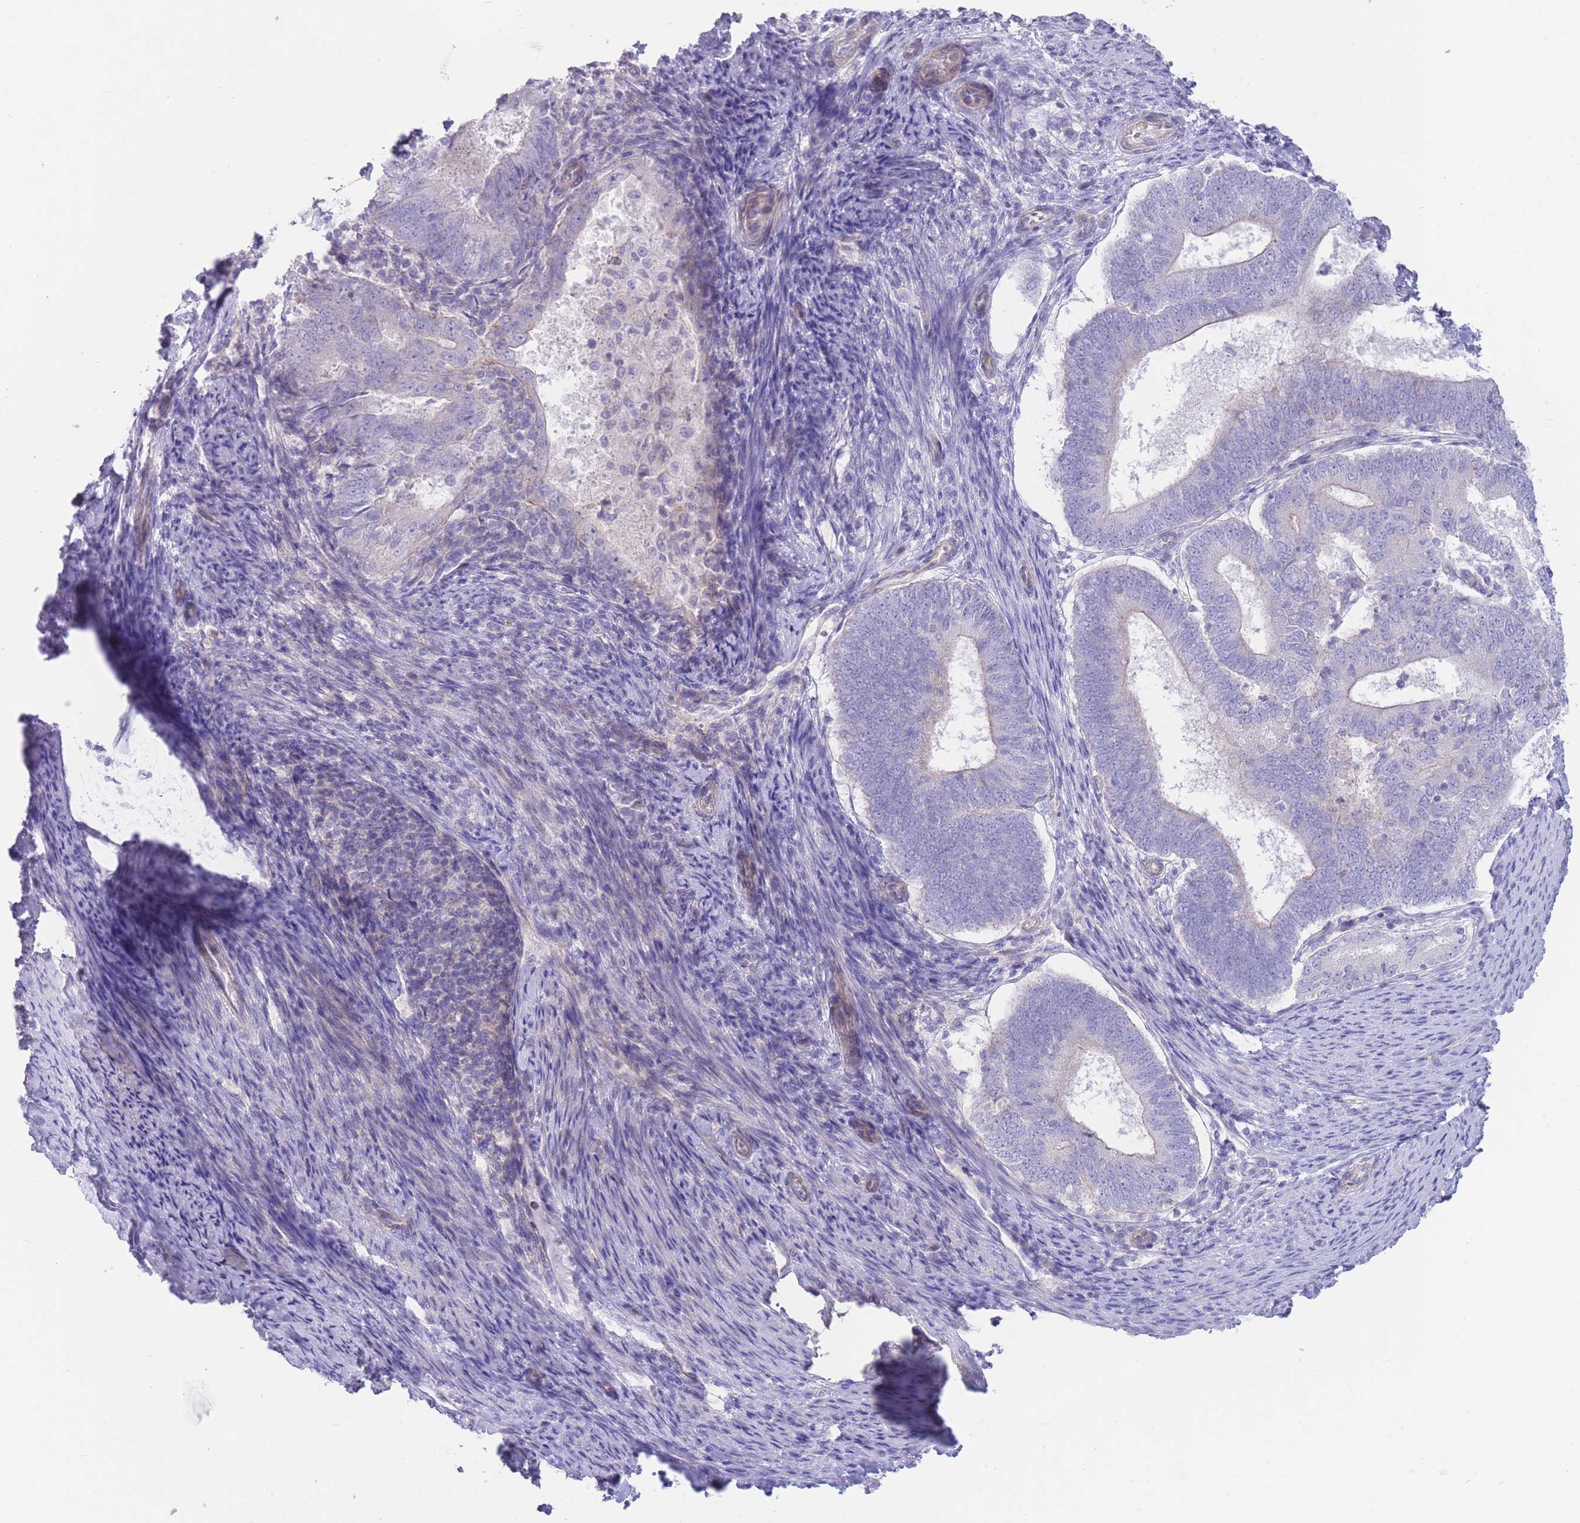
{"staining": {"intensity": "negative", "quantity": "none", "location": "none"}, "tissue": "endometrial cancer", "cell_type": "Tumor cells", "image_type": "cancer", "snomed": [{"axis": "morphology", "description": "Adenocarcinoma, NOS"}, {"axis": "topography", "description": "Endometrium"}], "caption": "This is a image of immunohistochemistry staining of endometrial cancer, which shows no positivity in tumor cells. Nuclei are stained in blue.", "gene": "ALS2CL", "patient": {"sex": "female", "age": 70}}